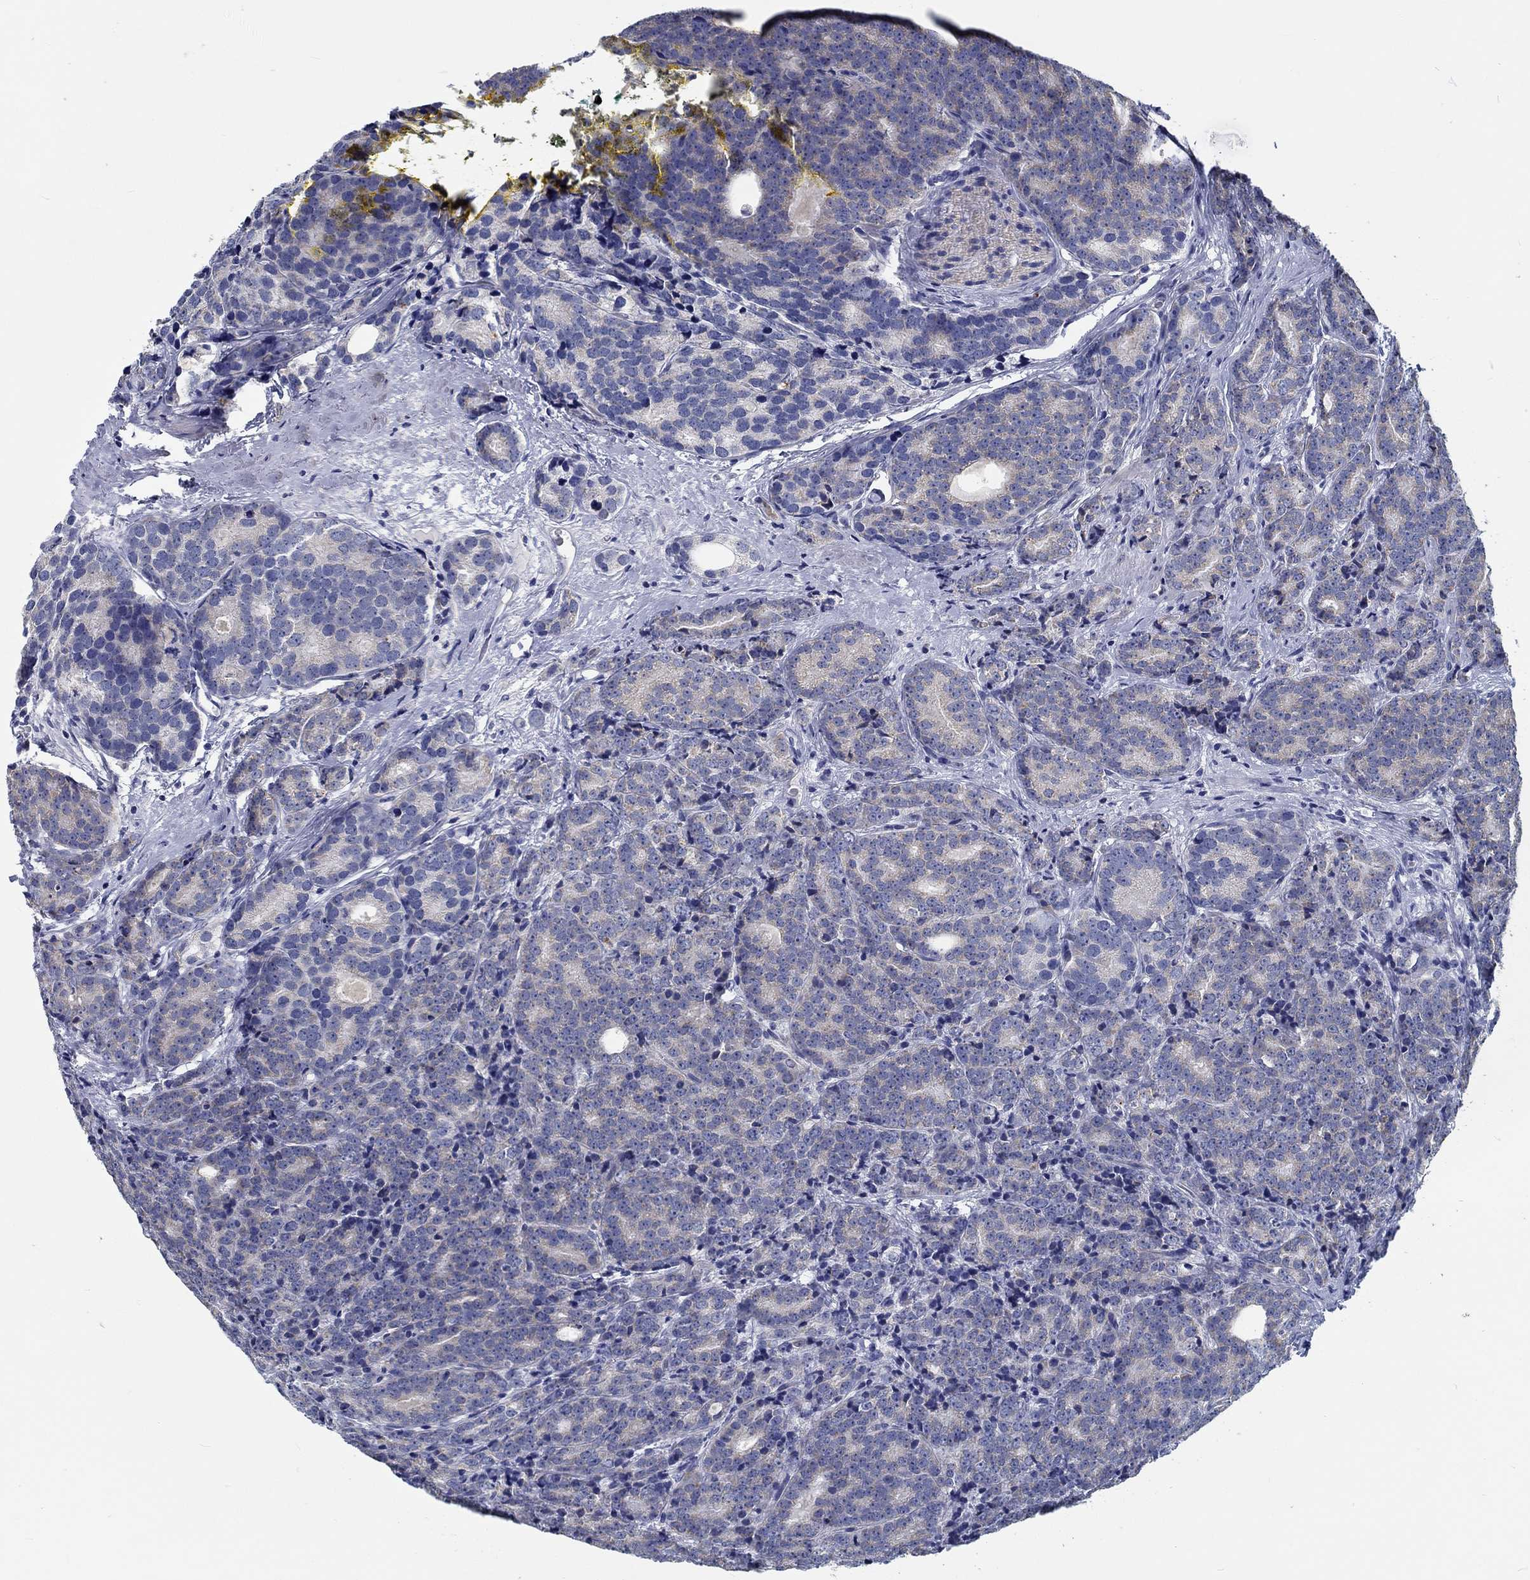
{"staining": {"intensity": "negative", "quantity": "none", "location": "none"}, "tissue": "prostate cancer", "cell_type": "Tumor cells", "image_type": "cancer", "snomed": [{"axis": "morphology", "description": "Adenocarcinoma, NOS"}, {"axis": "topography", "description": "Prostate"}], "caption": "IHC of human adenocarcinoma (prostate) shows no staining in tumor cells.", "gene": "MYBPC1", "patient": {"sex": "male", "age": 71}}